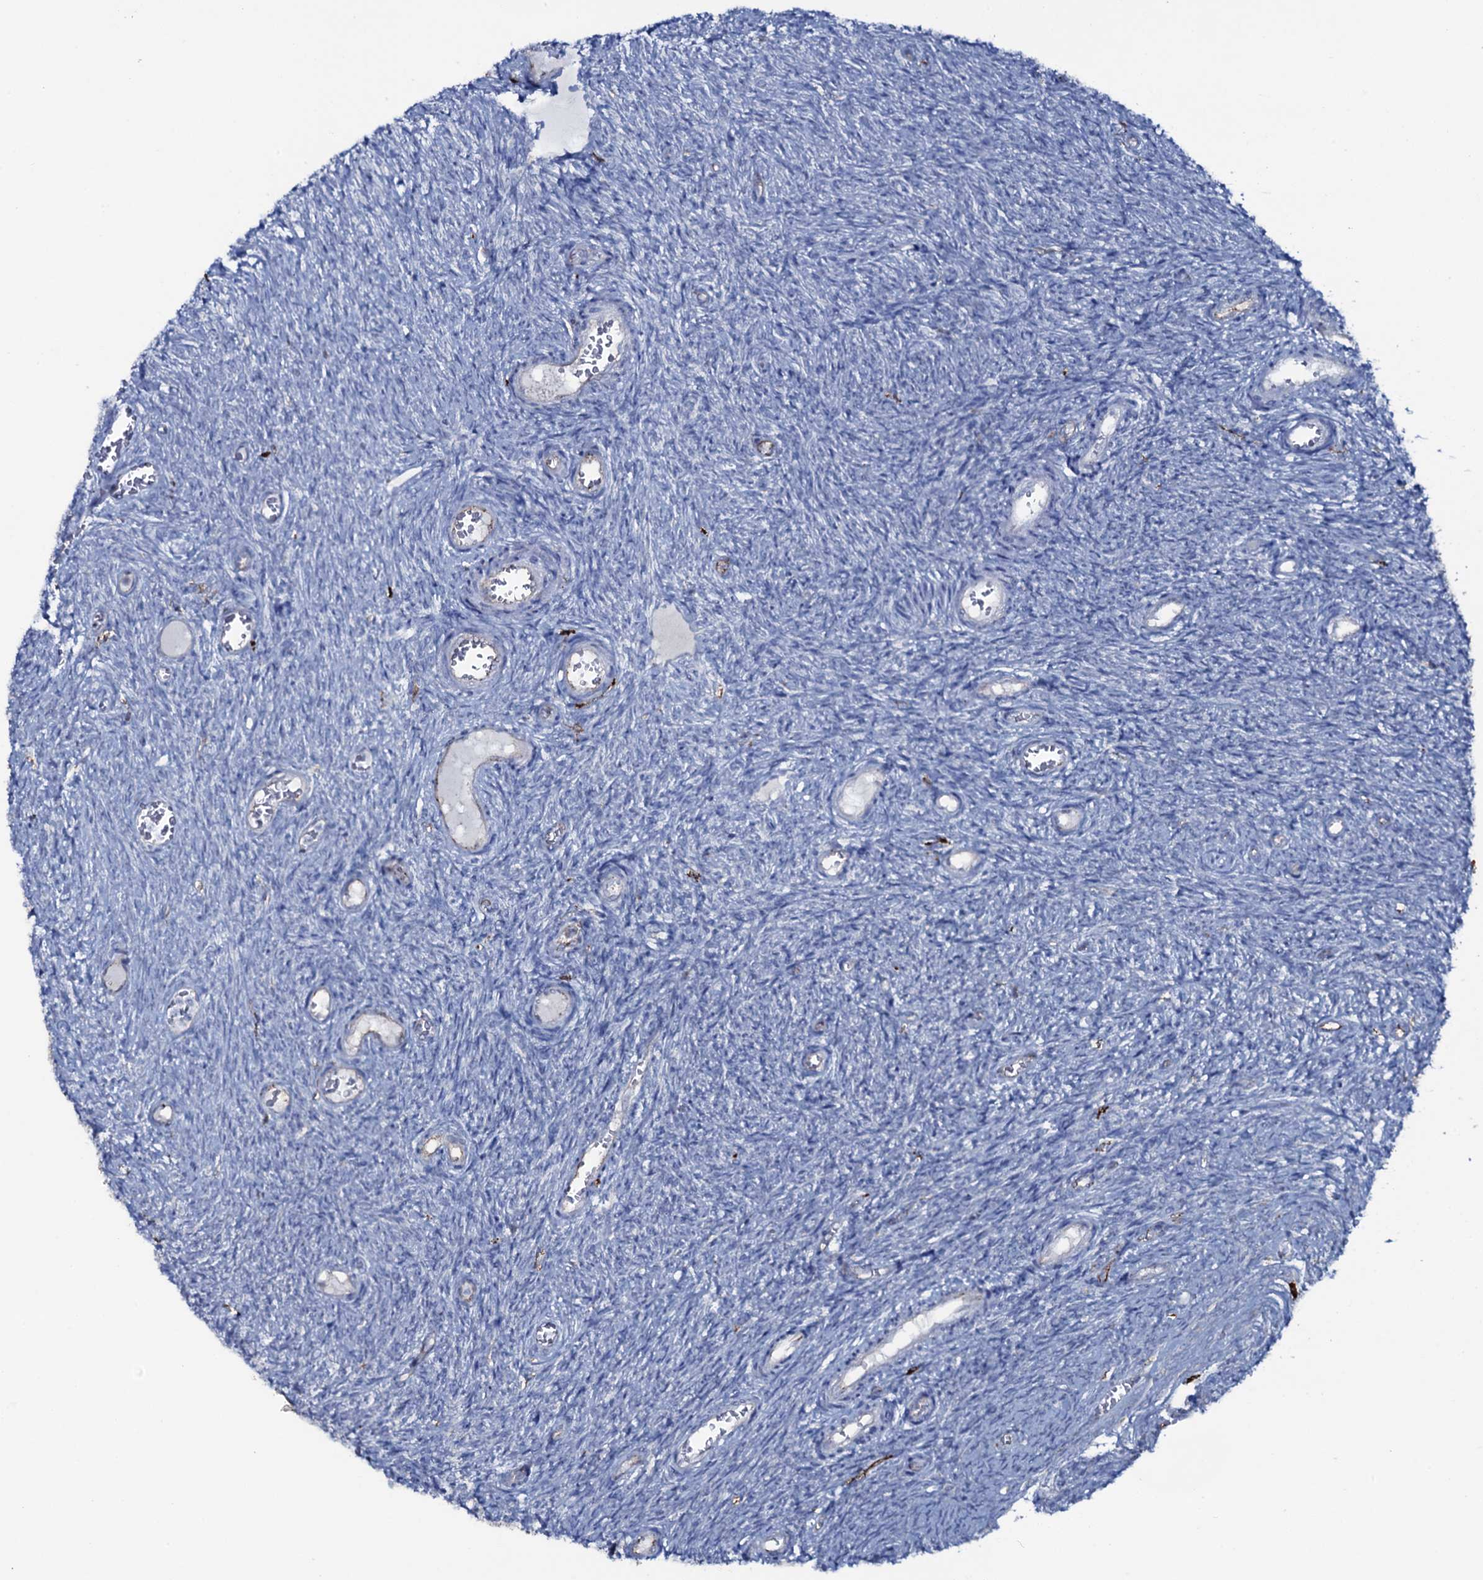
{"staining": {"intensity": "negative", "quantity": "none", "location": "none"}, "tissue": "ovary", "cell_type": "Follicle cells", "image_type": "normal", "snomed": [{"axis": "morphology", "description": "Normal tissue, NOS"}, {"axis": "topography", "description": "Ovary"}], "caption": "This is a image of immunohistochemistry (IHC) staining of benign ovary, which shows no staining in follicle cells. (DAB immunohistochemistry (IHC), high magnification).", "gene": "OSBPL2", "patient": {"sex": "female", "age": 44}}